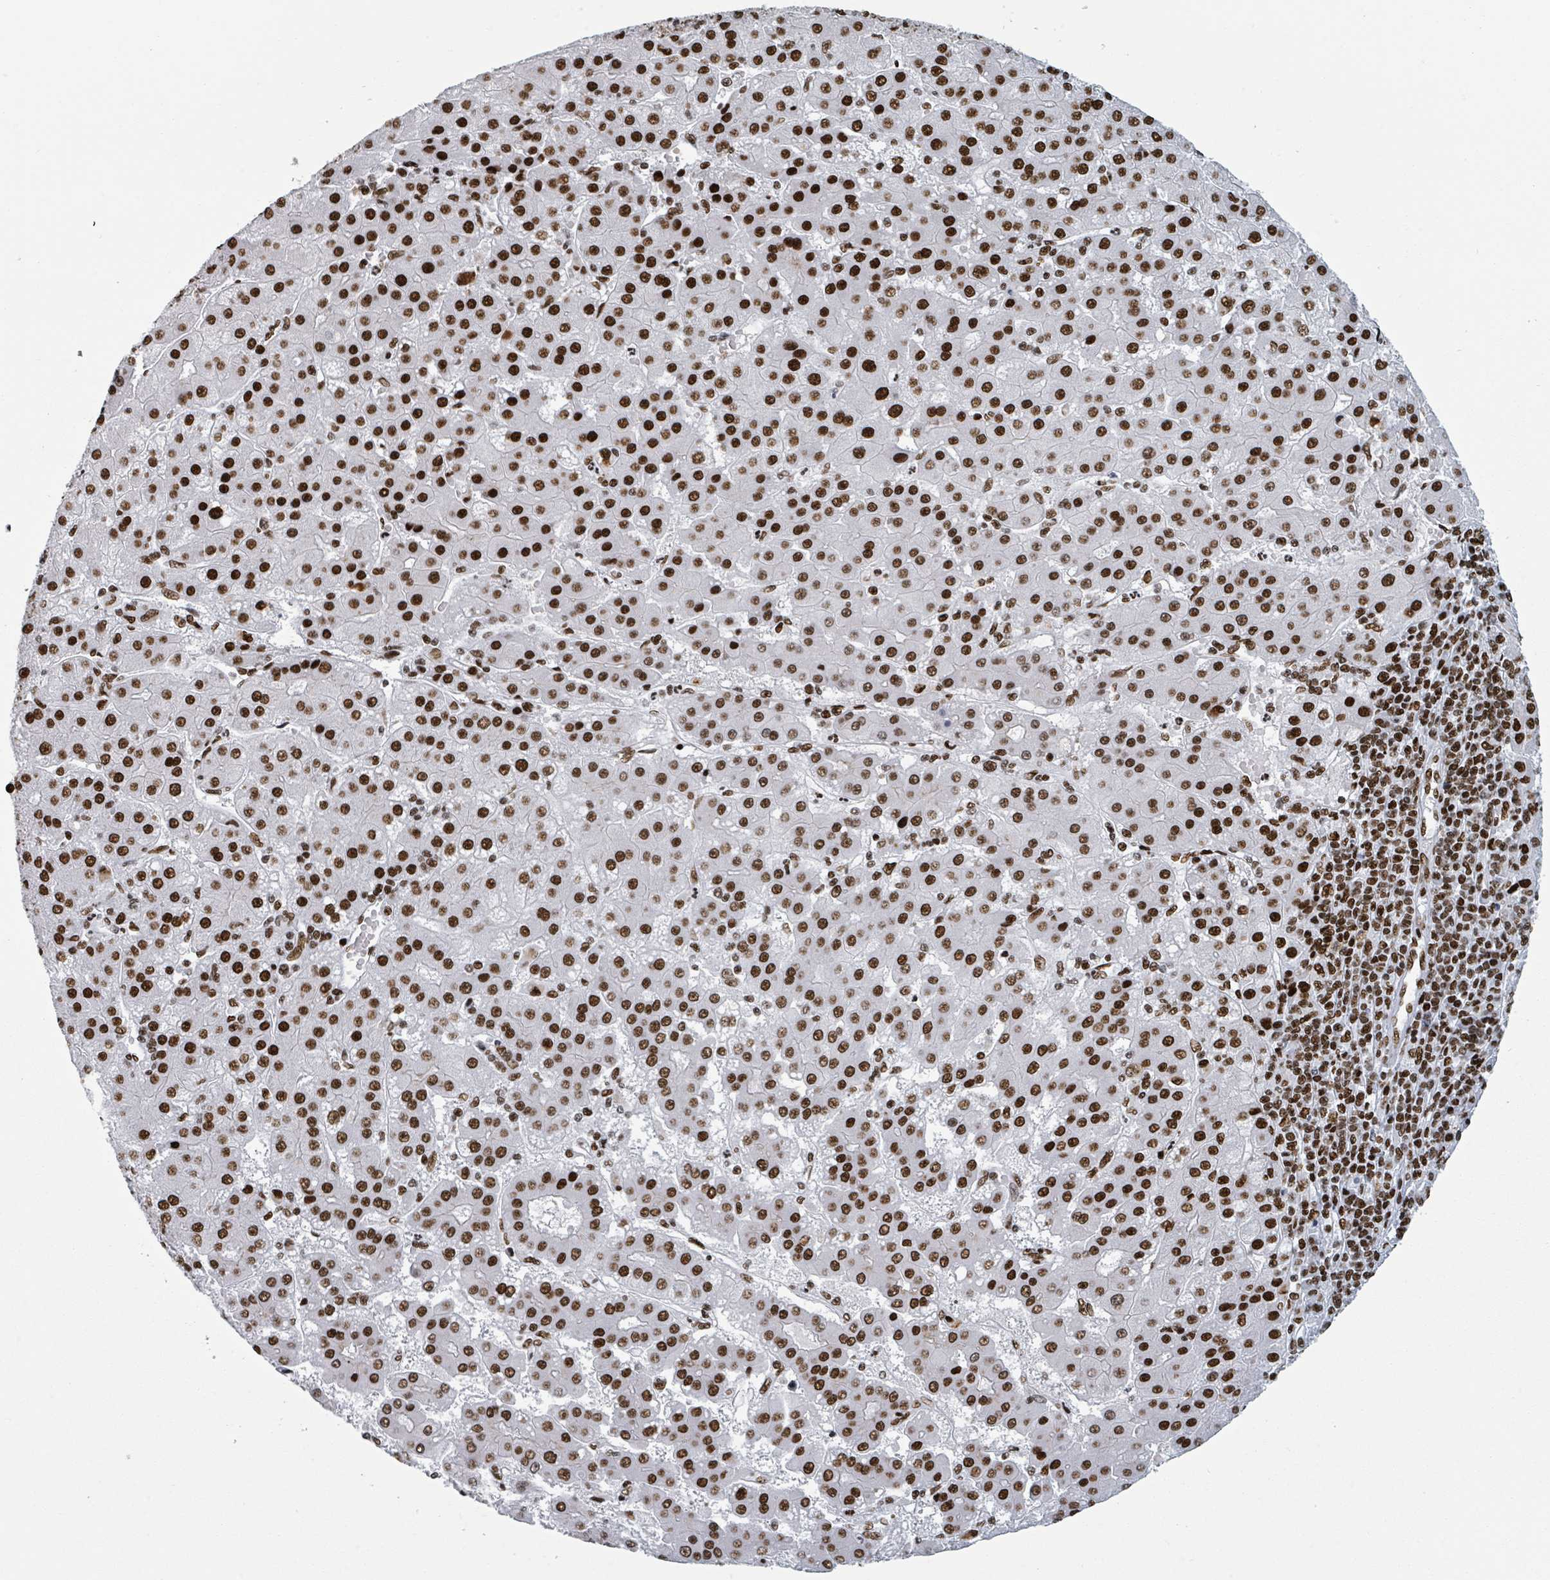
{"staining": {"intensity": "strong", "quantity": ">75%", "location": "nuclear"}, "tissue": "liver cancer", "cell_type": "Tumor cells", "image_type": "cancer", "snomed": [{"axis": "morphology", "description": "Carcinoma, Hepatocellular, NOS"}, {"axis": "topography", "description": "Liver"}], "caption": "Tumor cells display strong nuclear positivity in about >75% of cells in liver cancer. Using DAB (3,3'-diaminobenzidine) (brown) and hematoxylin (blue) stains, captured at high magnification using brightfield microscopy.", "gene": "DHX16", "patient": {"sex": "male", "age": 76}}